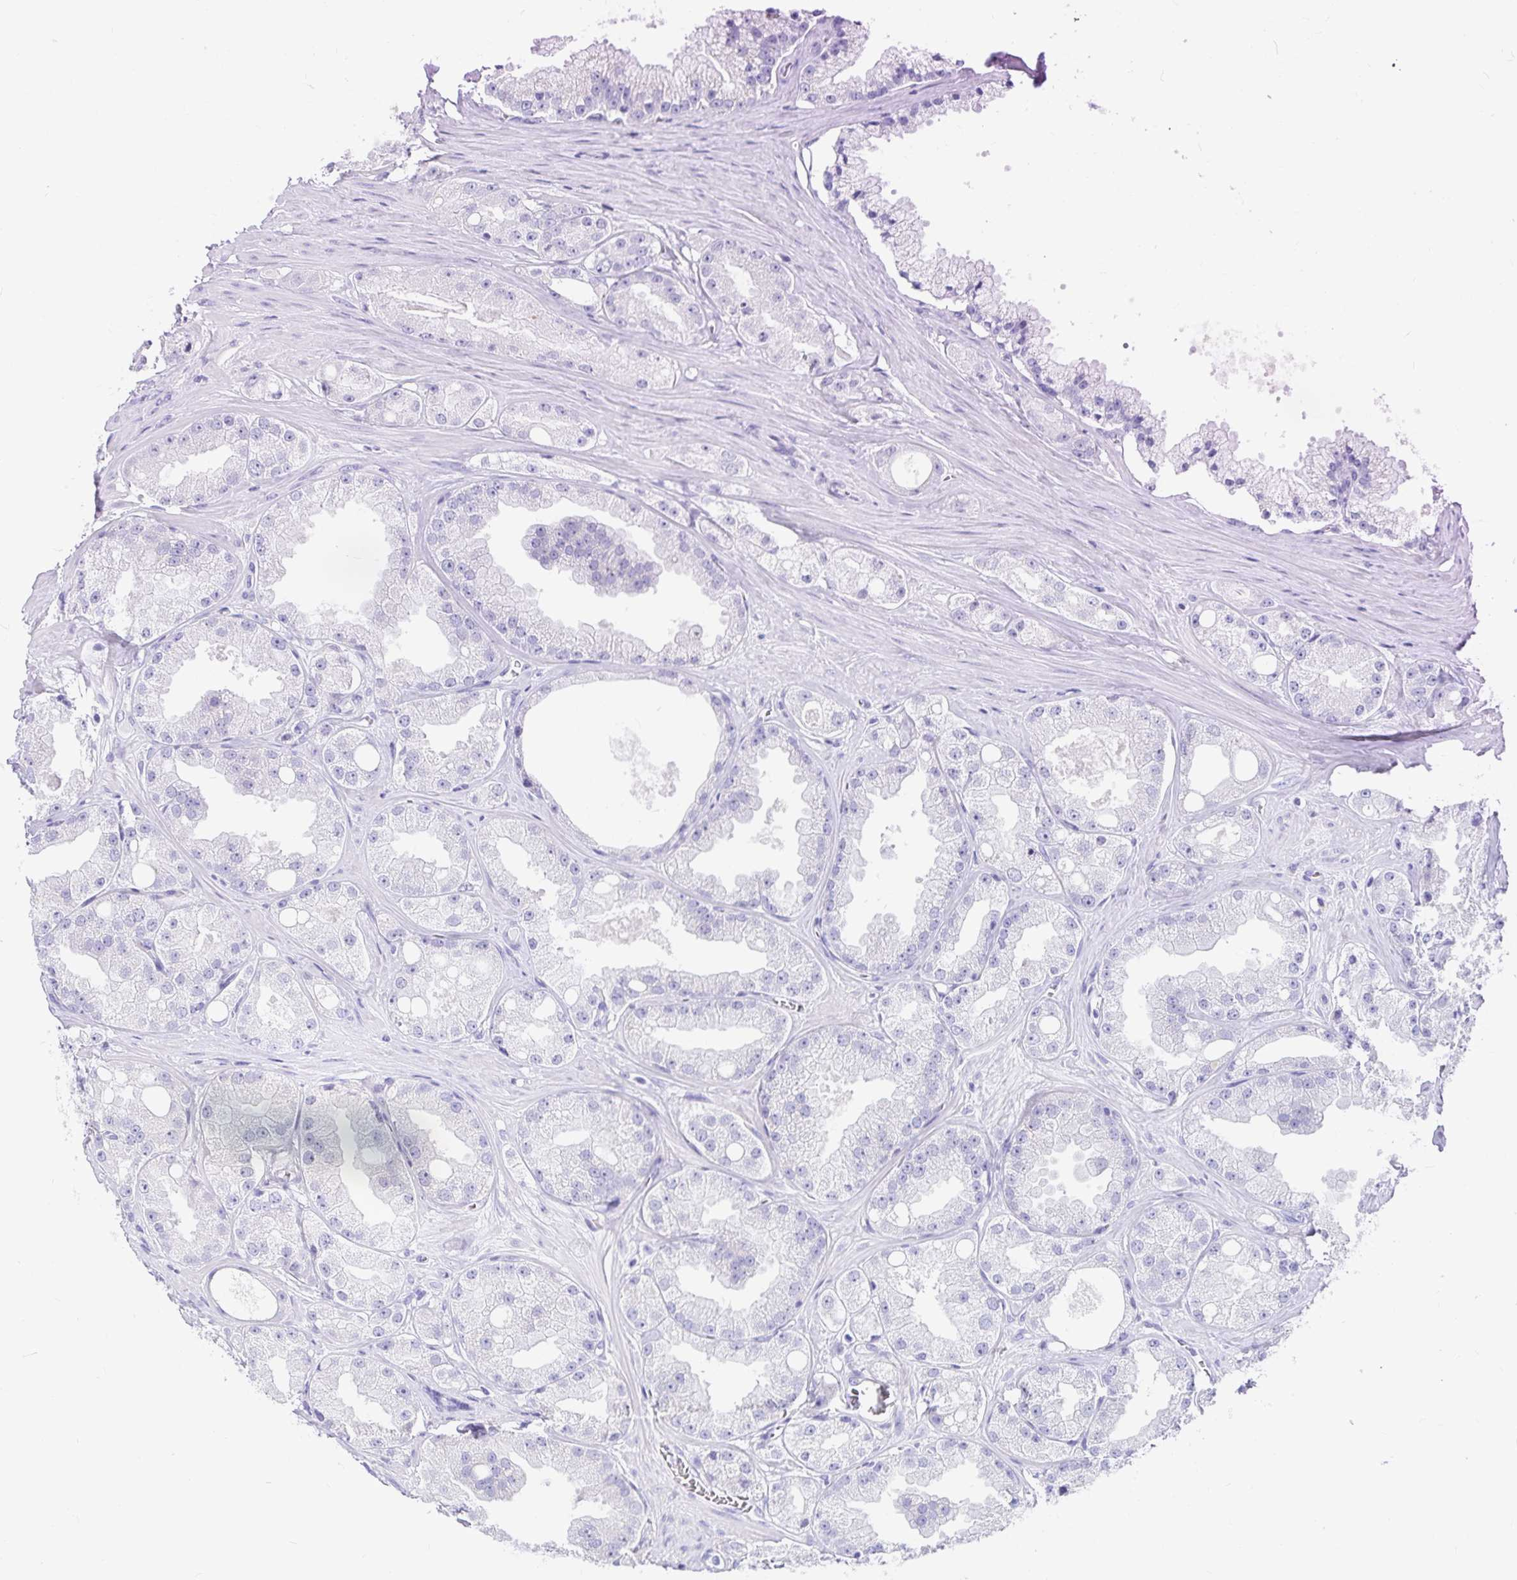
{"staining": {"intensity": "negative", "quantity": "none", "location": "none"}, "tissue": "prostate cancer", "cell_type": "Tumor cells", "image_type": "cancer", "snomed": [{"axis": "morphology", "description": "Adenocarcinoma, High grade"}, {"axis": "topography", "description": "Prostate"}], "caption": "The micrograph demonstrates no staining of tumor cells in prostate cancer (high-grade adenocarcinoma).", "gene": "ZPBP2", "patient": {"sex": "male", "age": 66}}